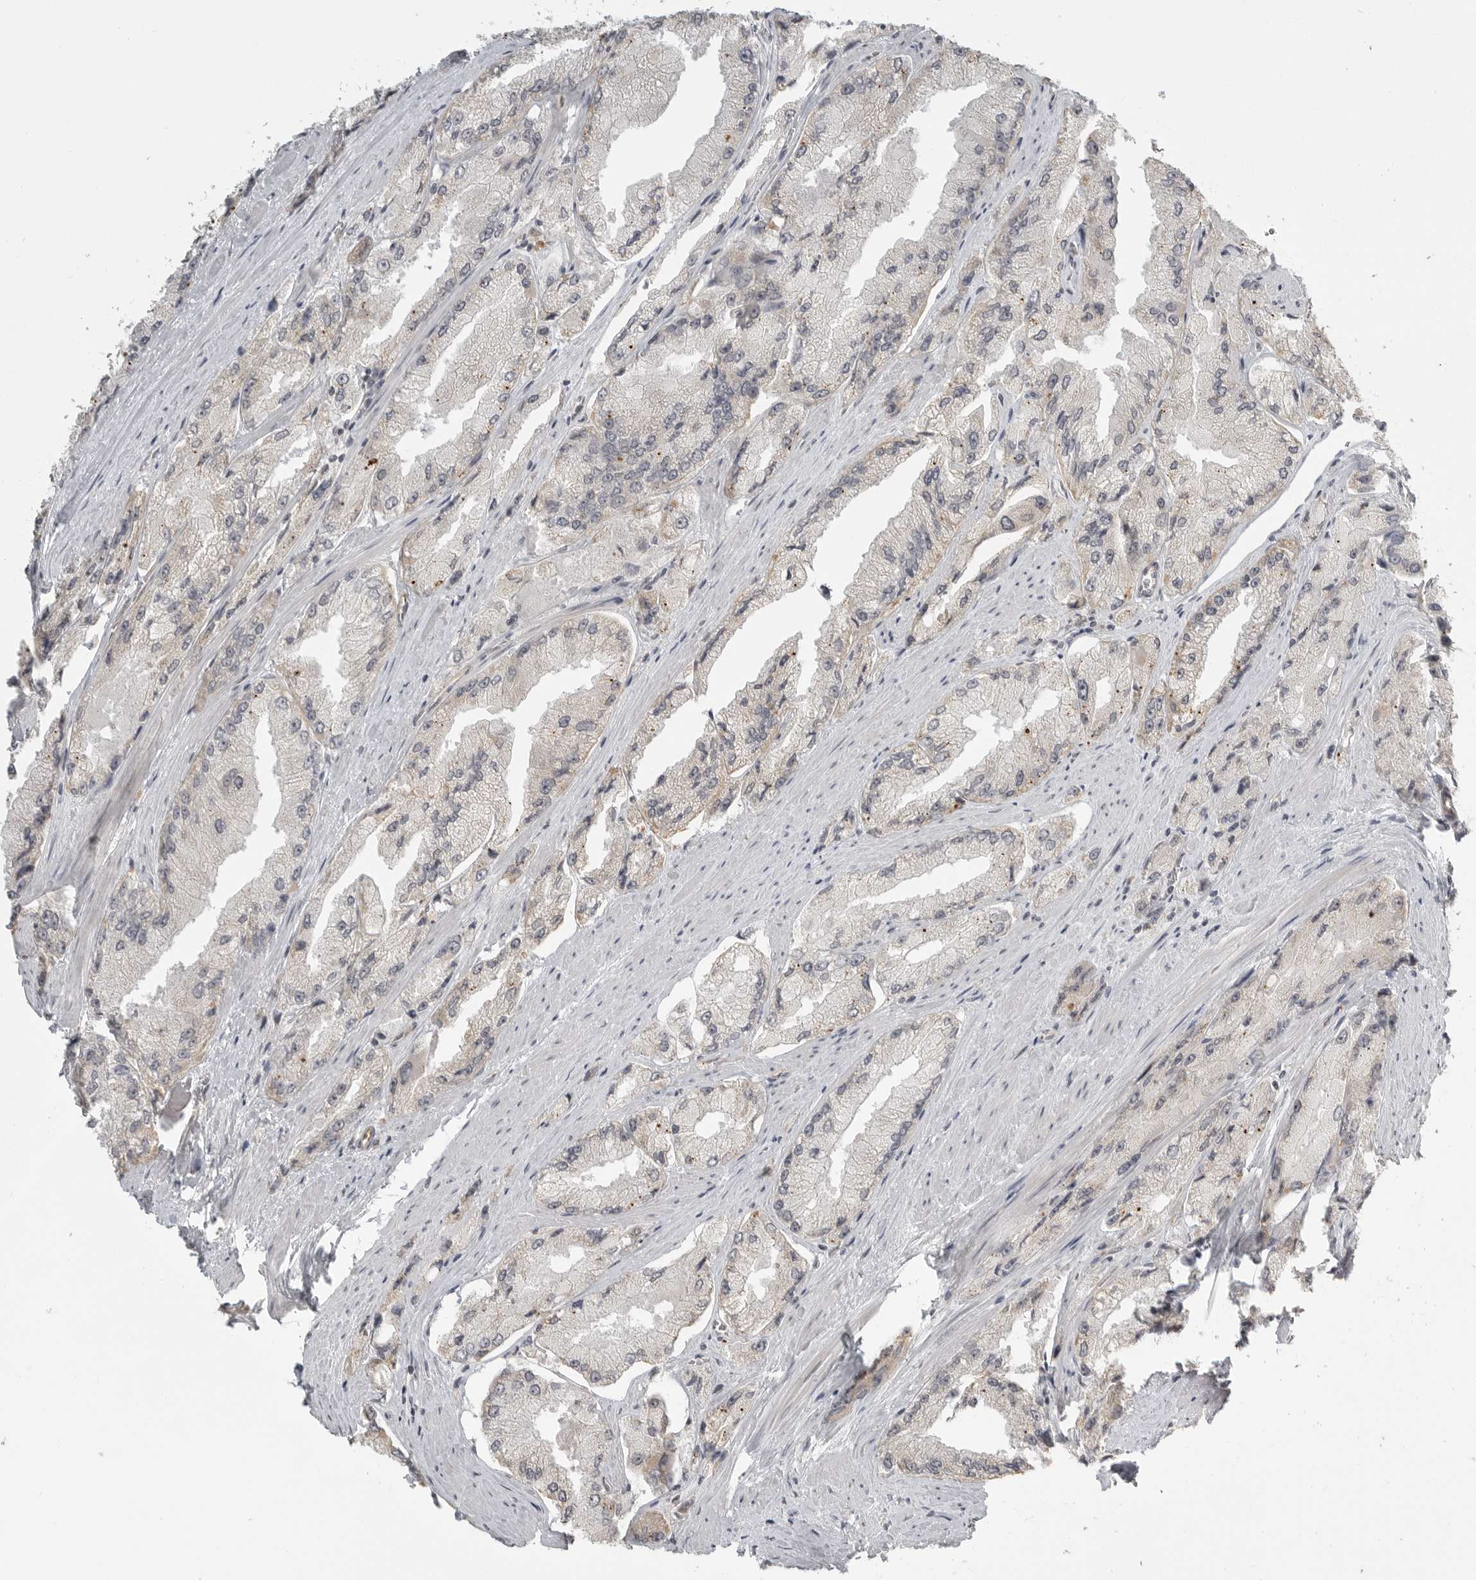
{"staining": {"intensity": "negative", "quantity": "none", "location": "none"}, "tissue": "prostate cancer", "cell_type": "Tumor cells", "image_type": "cancer", "snomed": [{"axis": "morphology", "description": "Adenocarcinoma, High grade"}, {"axis": "topography", "description": "Prostate"}], "caption": "IHC of prostate high-grade adenocarcinoma demonstrates no positivity in tumor cells.", "gene": "SMG8", "patient": {"sex": "male", "age": 58}}